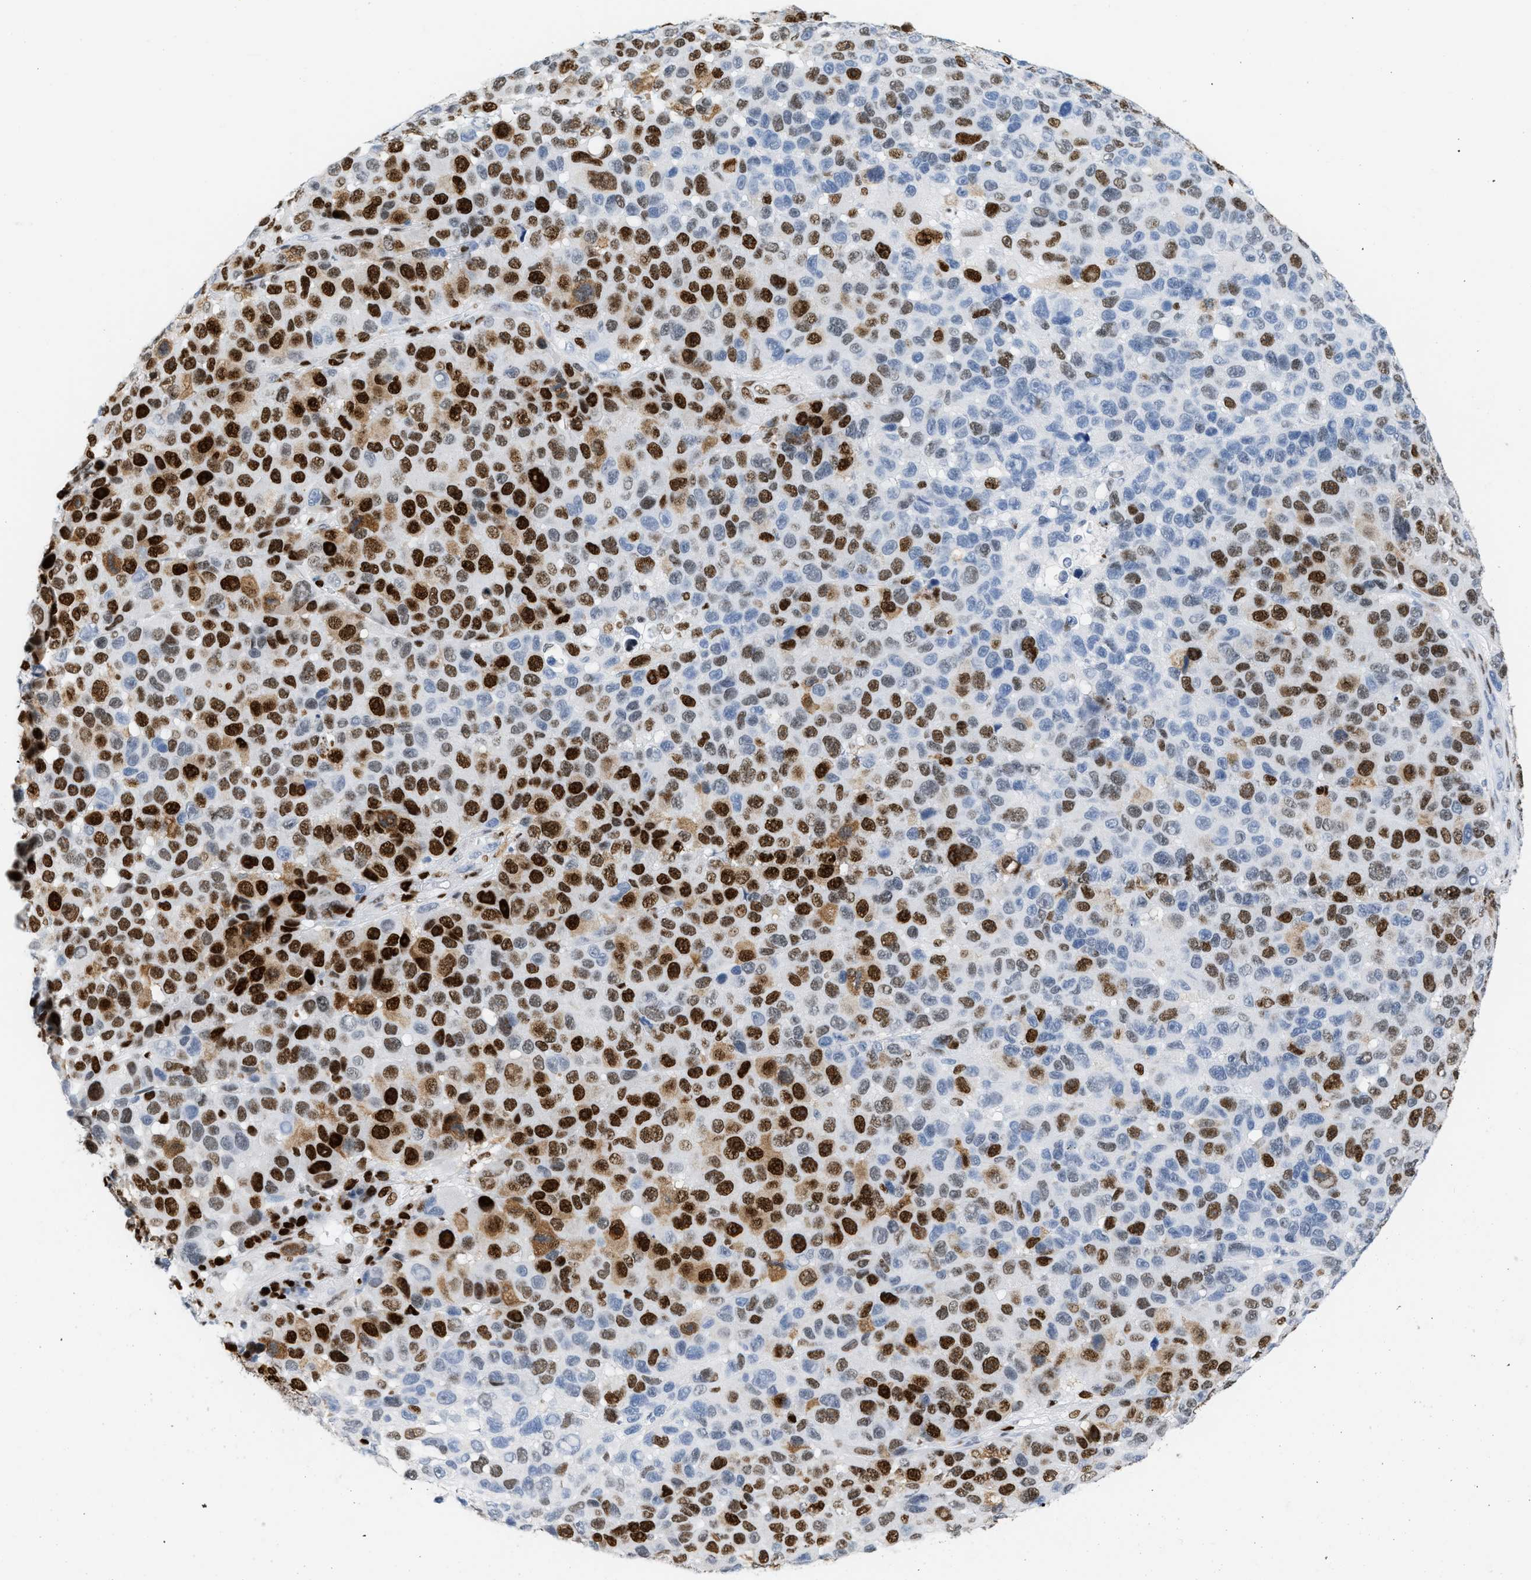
{"staining": {"intensity": "strong", "quantity": "25%-75%", "location": "cytoplasmic/membranous,nuclear"}, "tissue": "melanoma", "cell_type": "Tumor cells", "image_type": "cancer", "snomed": [{"axis": "morphology", "description": "Malignant melanoma, NOS"}, {"axis": "topography", "description": "Skin"}], "caption": "Human malignant melanoma stained with a brown dye shows strong cytoplasmic/membranous and nuclear positive expression in approximately 25%-75% of tumor cells.", "gene": "MCM7", "patient": {"sex": "male", "age": 53}}